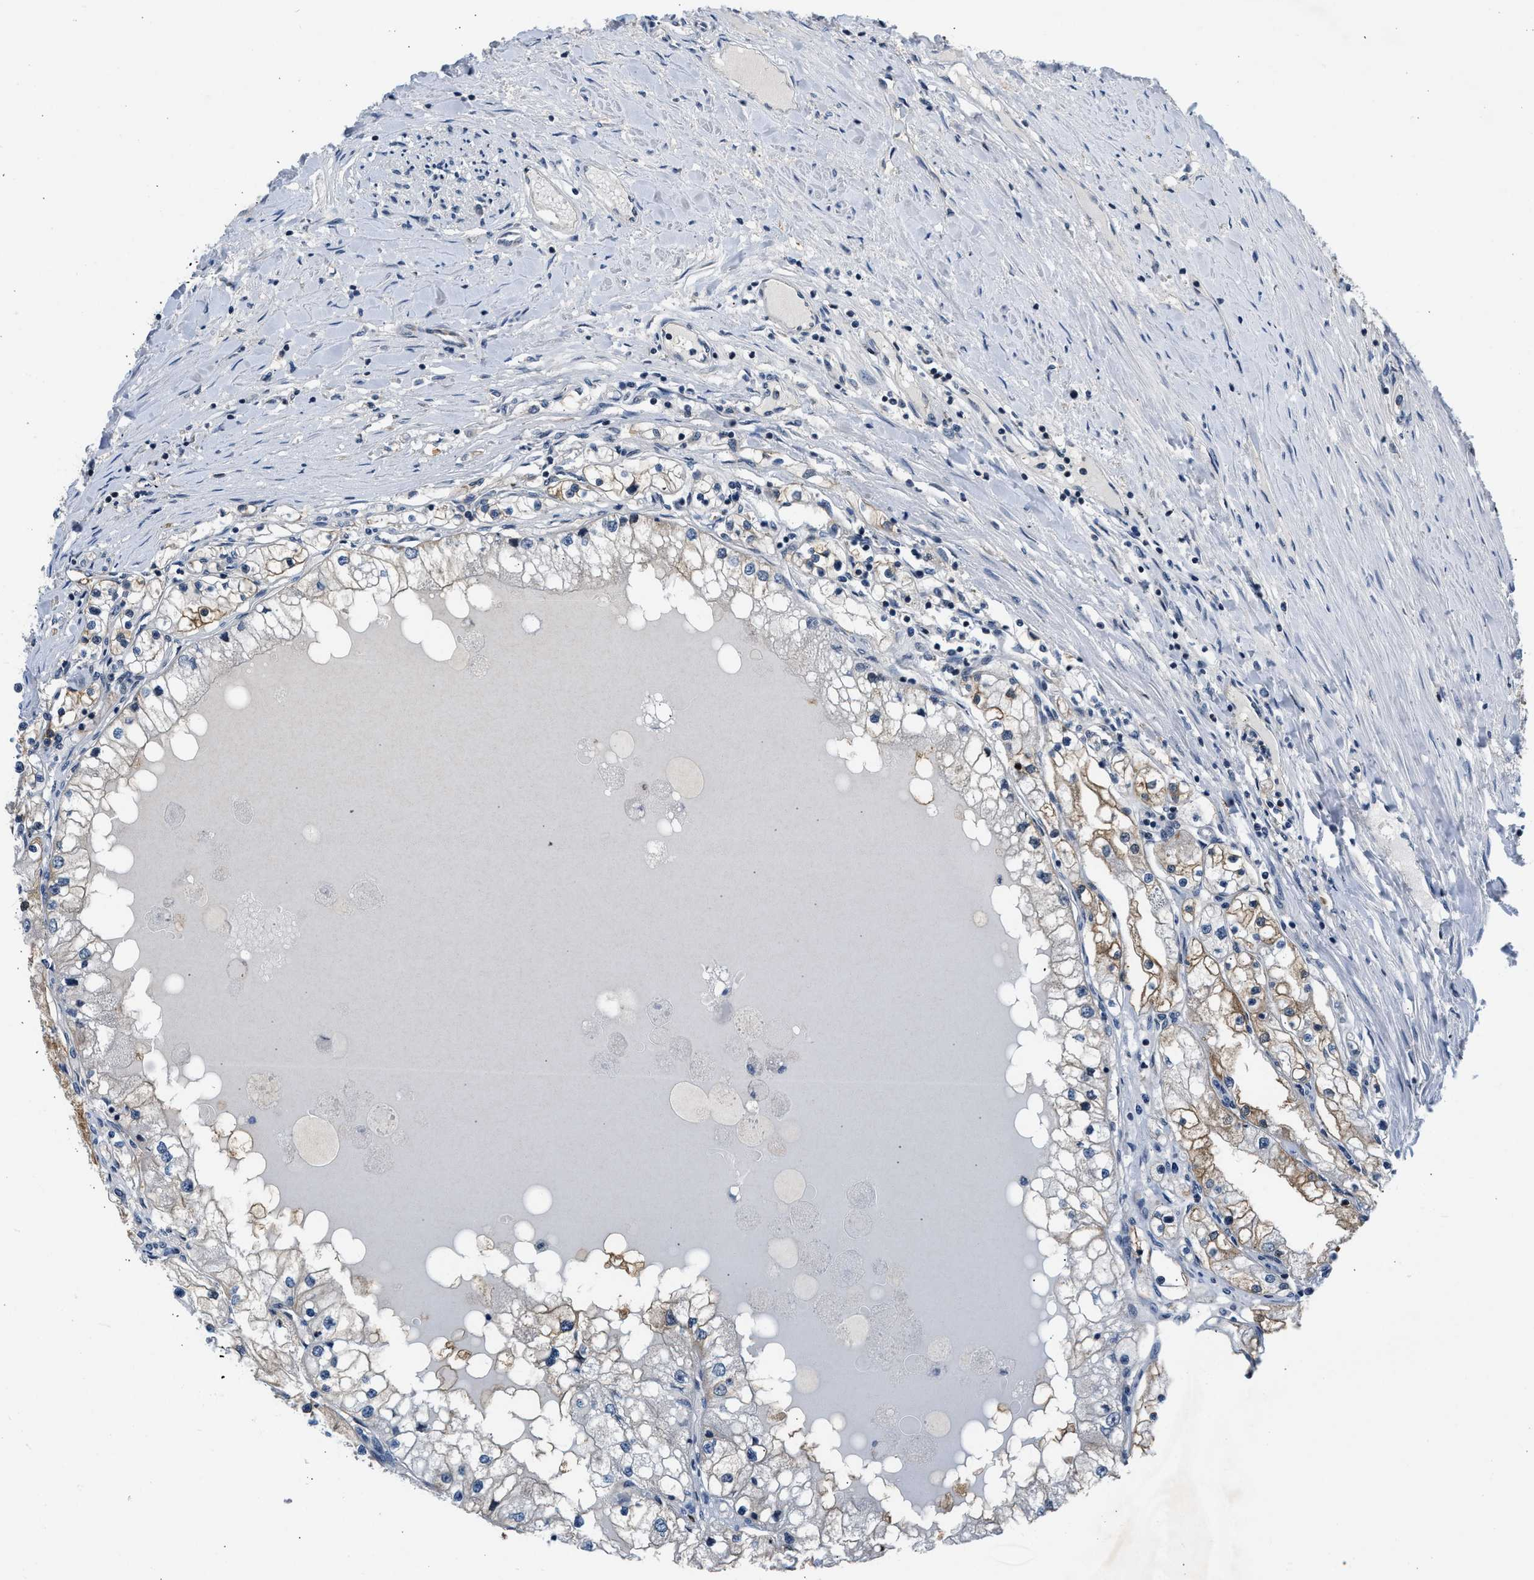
{"staining": {"intensity": "moderate", "quantity": "25%-75%", "location": "cytoplasmic/membranous"}, "tissue": "renal cancer", "cell_type": "Tumor cells", "image_type": "cancer", "snomed": [{"axis": "morphology", "description": "Adenocarcinoma, NOS"}, {"axis": "topography", "description": "Kidney"}], "caption": "DAB immunohistochemical staining of adenocarcinoma (renal) demonstrates moderate cytoplasmic/membranous protein positivity in about 25%-75% of tumor cells.", "gene": "OLIG3", "patient": {"sex": "male", "age": 68}}